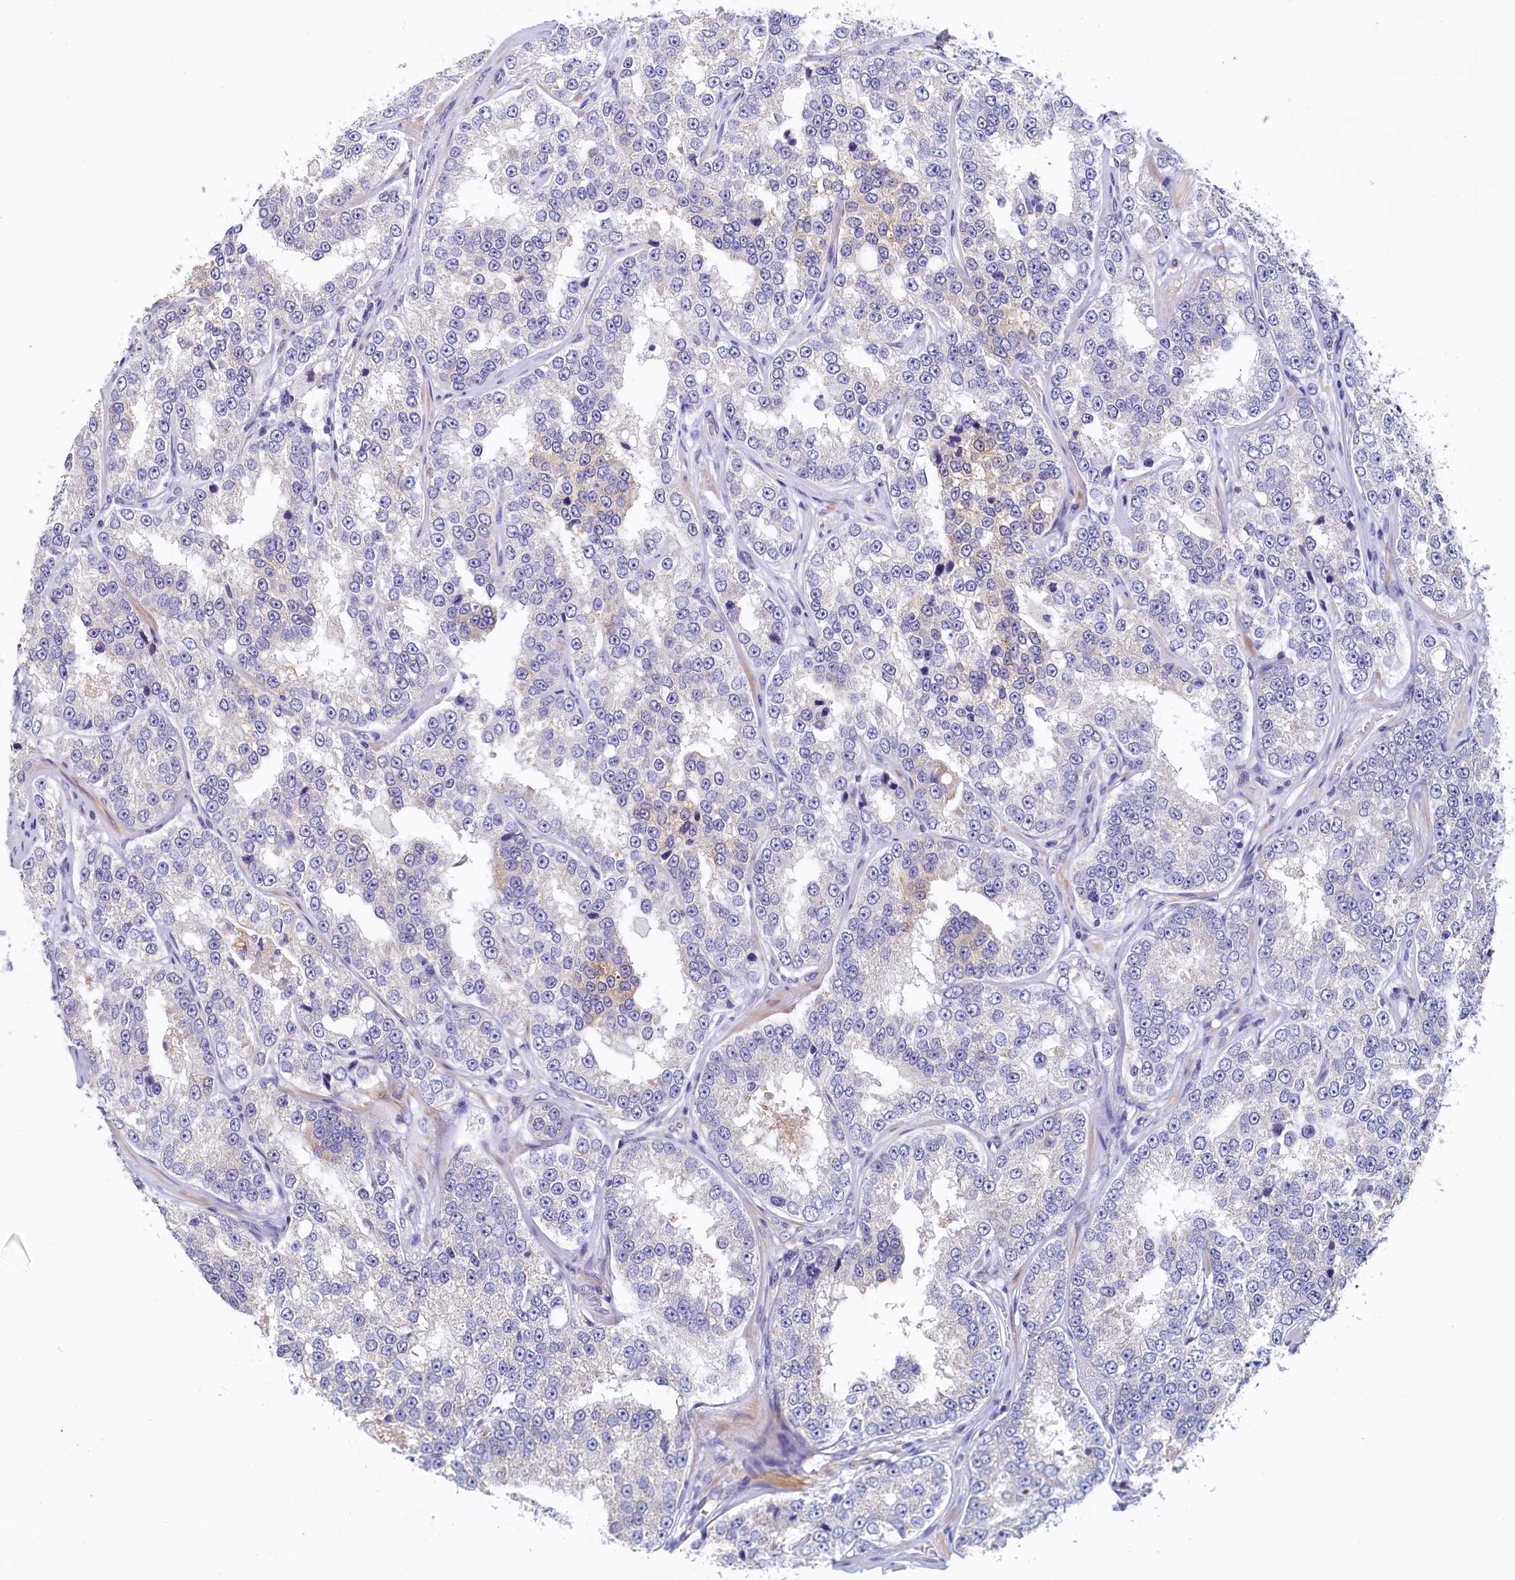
{"staining": {"intensity": "negative", "quantity": "none", "location": "none"}, "tissue": "prostate cancer", "cell_type": "Tumor cells", "image_type": "cancer", "snomed": [{"axis": "morphology", "description": "Normal tissue, NOS"}, {"axis": "morphology", "description": "Adenocarcinoma, High grade"}, {"axis": "topography", "description": "Prostate"}], "caption": "Tumor cells are negative for brown protein staining in prostate high-grade adenocarcinoma. (DAB immunohistochemistry (IHC) visualized using brightfield microscopy, high magnification).", "gene": "DTD1", "patient": {"sex": "male", "age": 83}}